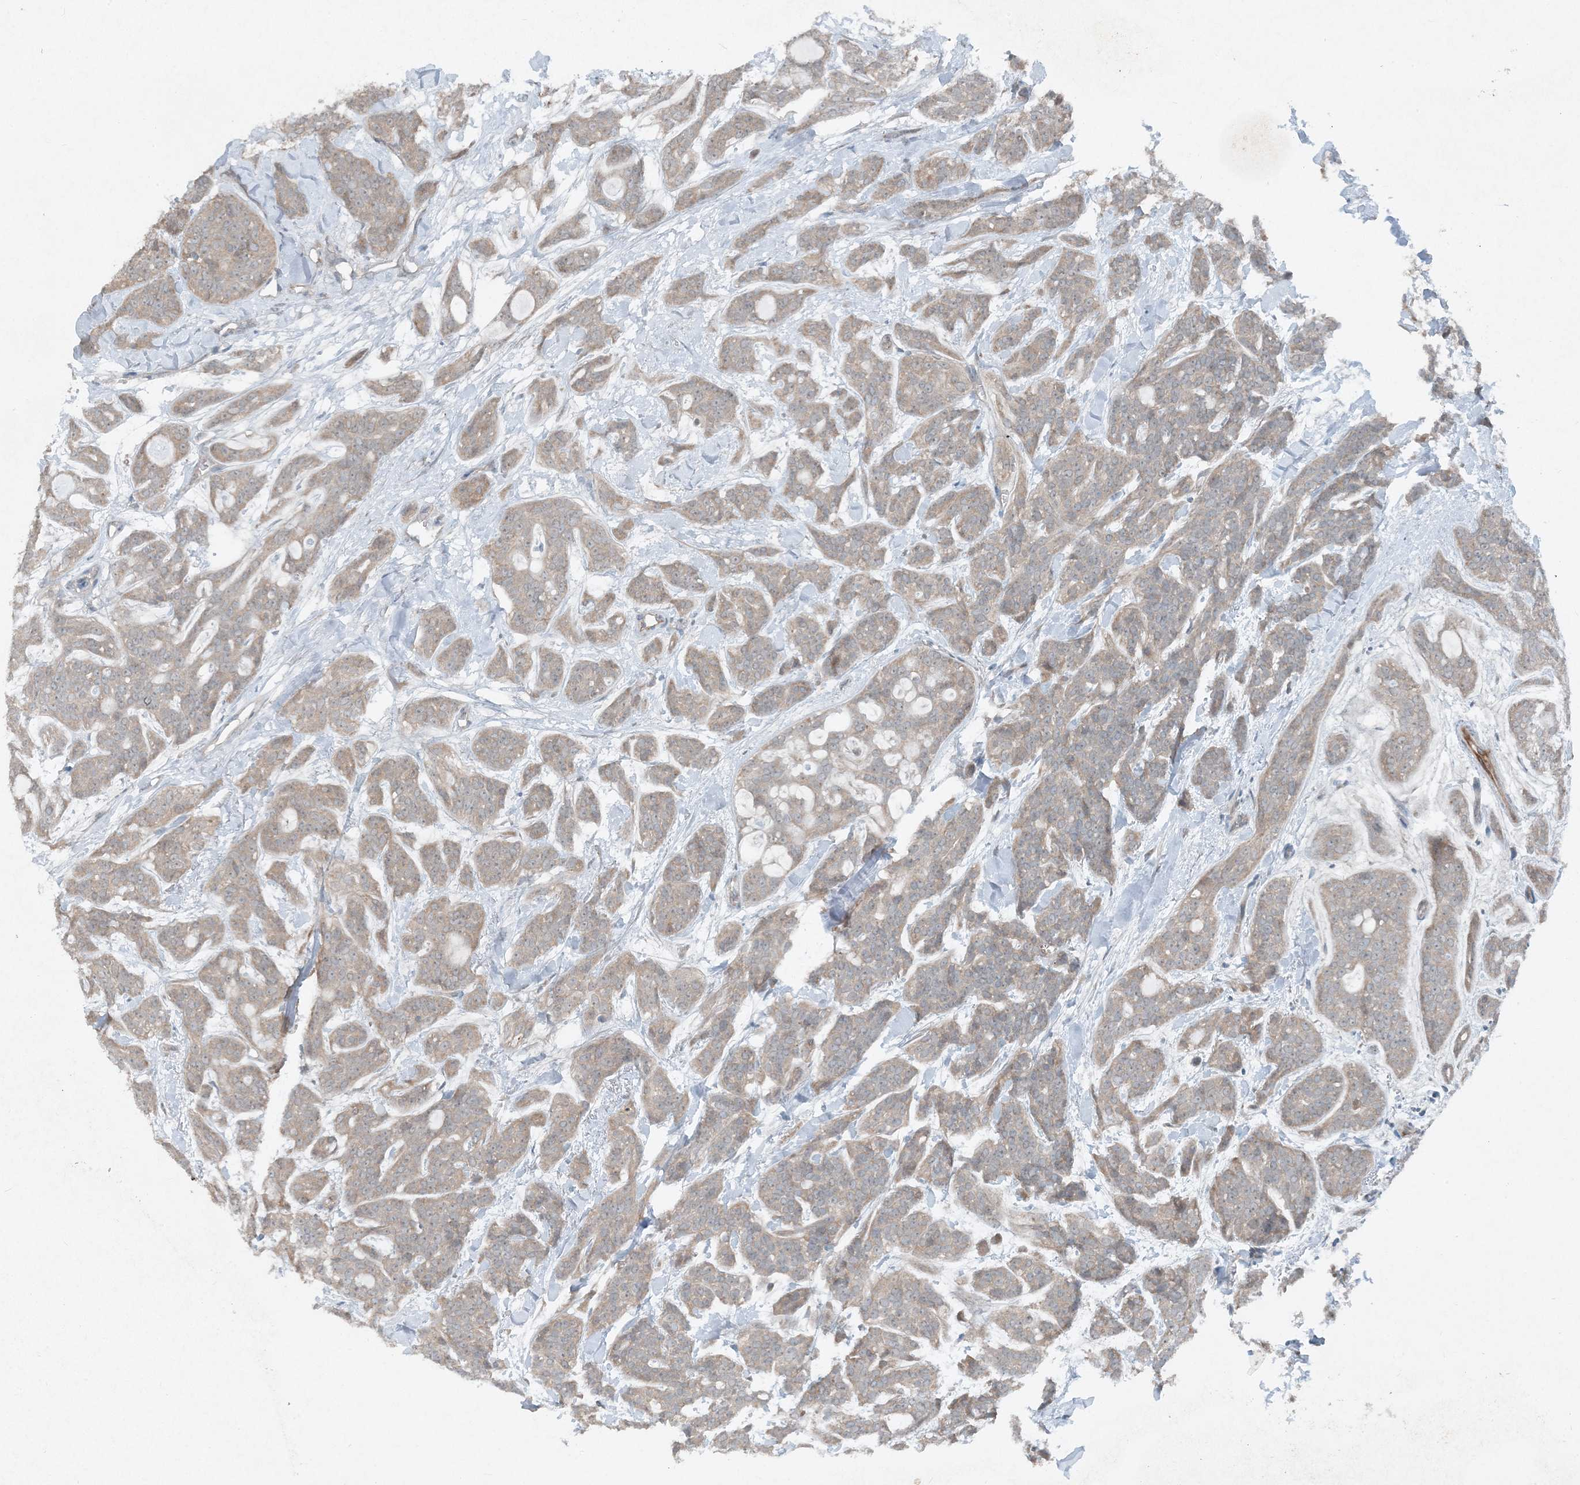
{"staining": {"intensity": "weak", "quantity": ">75%", "location": "cytoplasmic/membranous"}, "tissue": "head and neck cancer", "cell_type": "Tumor cells", "image_type": "cancer", "snomed": [{"axis": "morphology", "description": "Adenocarcinoma, NOS"}, {"axis": "topography", "description": "Head-Neck"}], "caption": "Protein expression analysis of head and neck cancer demonstrates weak cytoplasmic/membranous positivity in about >75% of tumor cells.", "gene": "MITD1", "patient": {"sex": "male", "age": 66}}